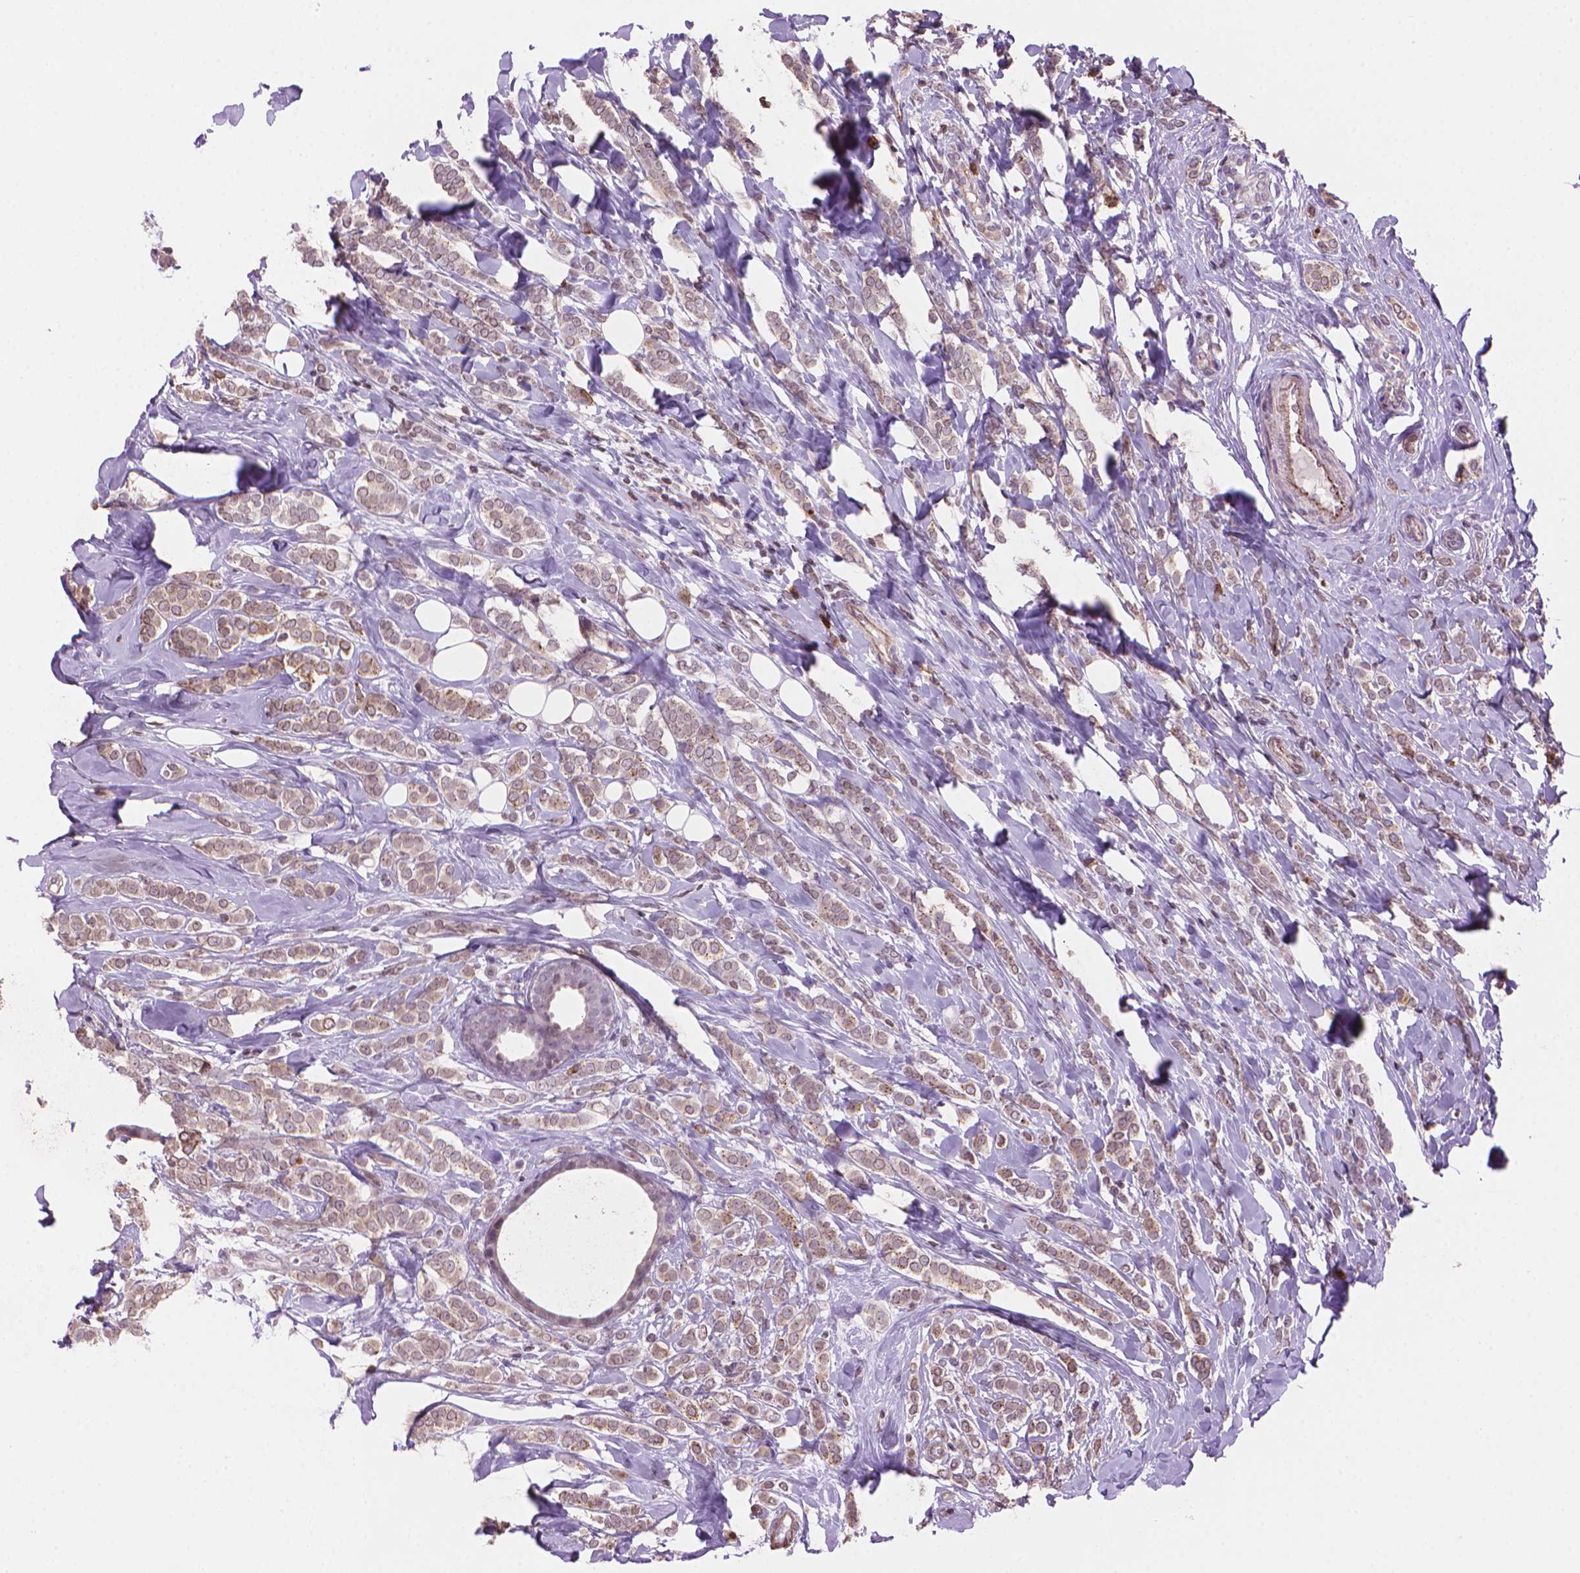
{"staining": {"intensity": "weak", "quantity": ">75%", "location": "cytoplasmic/membranous"}, "tissue": "breast cancer", "cell_type": "Tumor cells", "image_type": "cancer", "snomed": [{"axis": "morphology", "description": "Lobular carcinoma"}, {"axis": "topography", "description": "Breast"}], "caption": "Immunohistochemical staining of human breast cancer (lobular carcinoma) demonstrates weak cytoplasmic/membranous protein positivity in about >75% of tumor cells.", "gene": "TMEM184A", "patient": {"sex": "female", "age": 49}}